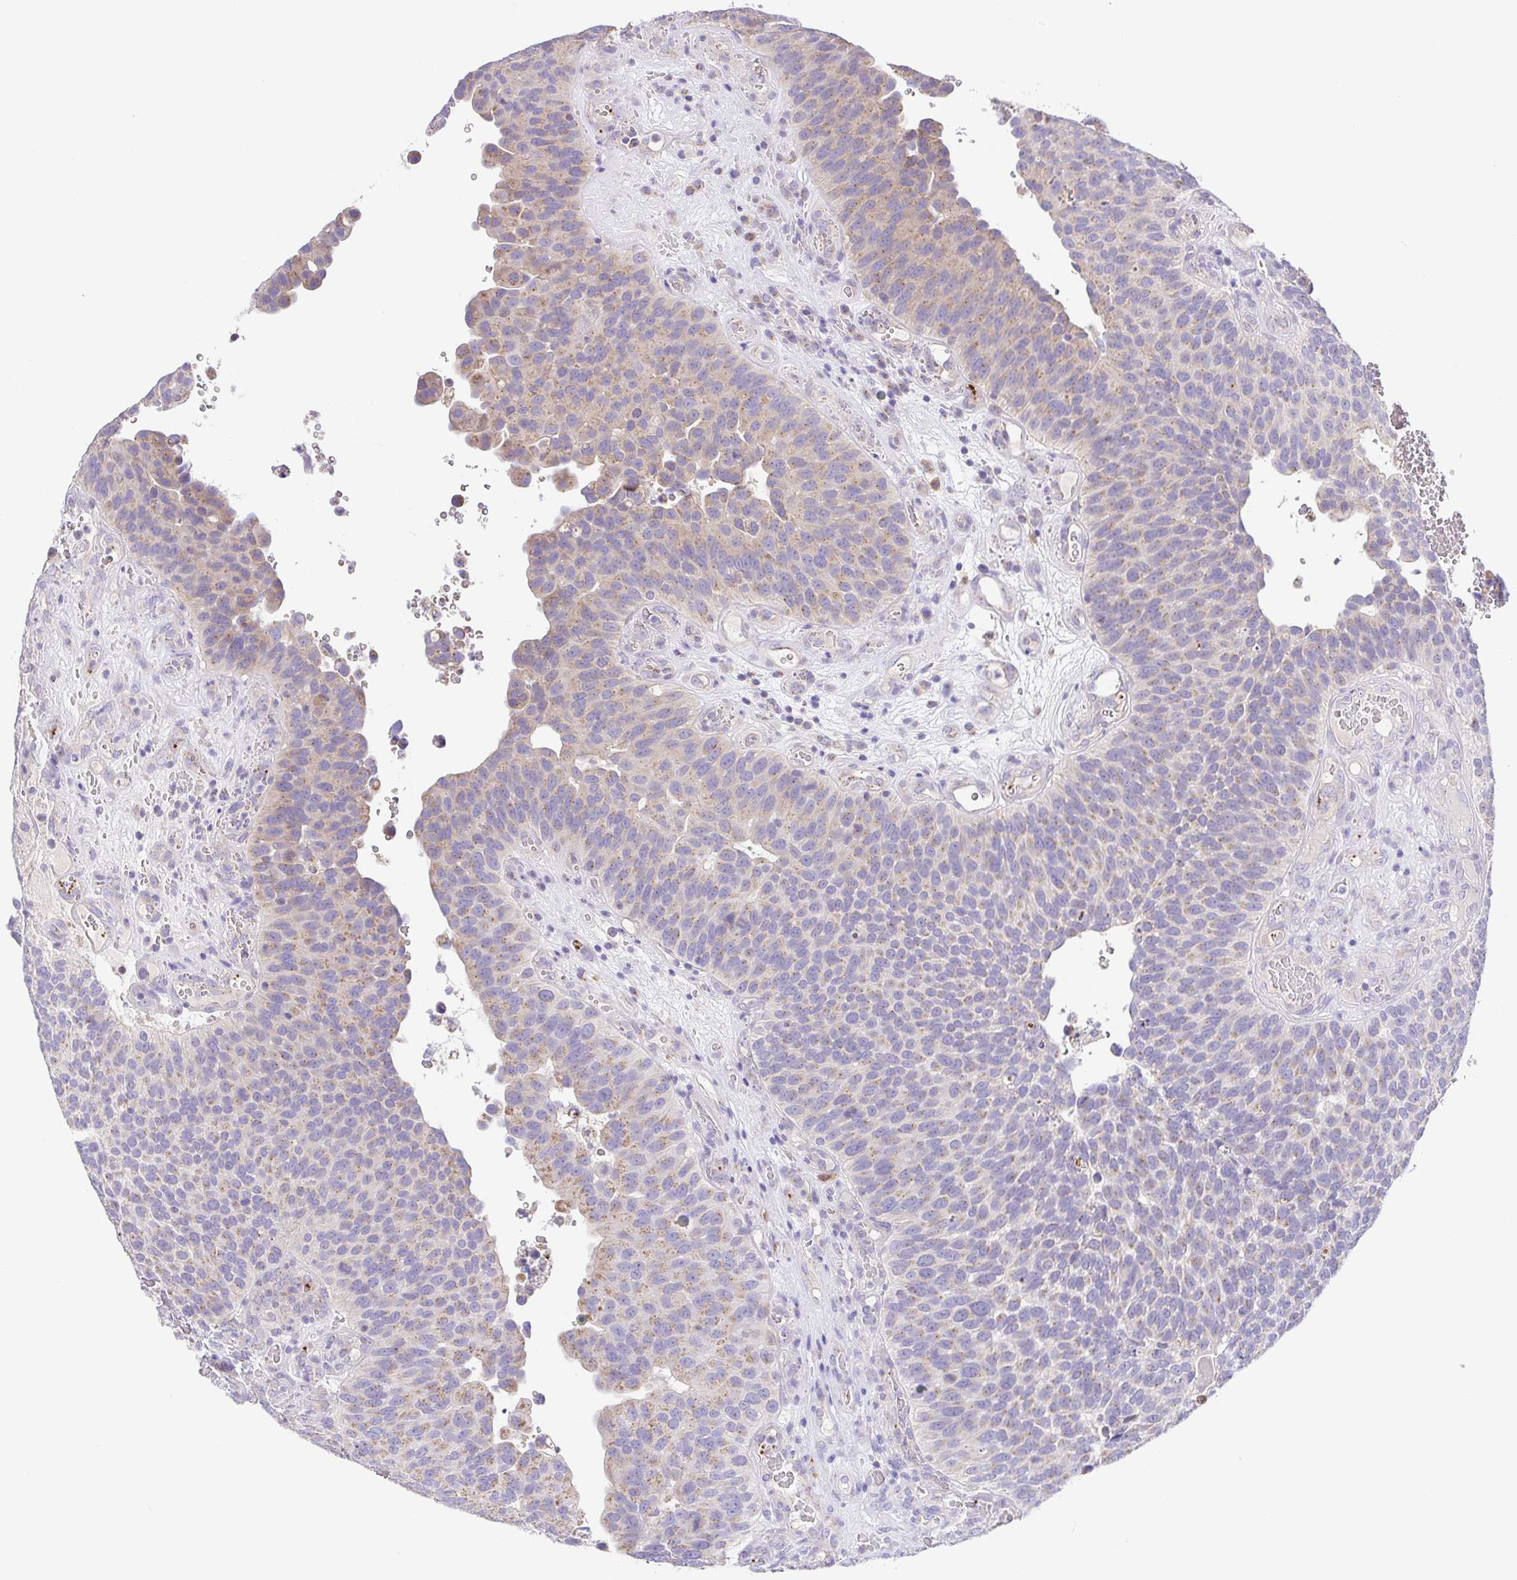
{"staining": {"intensity": "weak", "quantity": "<25%", "location": "cytoplasmic/membranous"}, "tissue": "urothelial cancer", "cell_type": "Tumor cells", "image_type": "cancer", "snomed": [{"axis": "morphology", "description": "Urothelial carcinoma, Low grade"}, {"axis": "topography", "description": "Urinary bladder"}], "caption": "Human urothelial cancer stained for a protein using immunohistochemistry exhibits no staining in tumor cells.", "gene": "SLC13A1", "patient": {"sex": "male", "age": 76}}